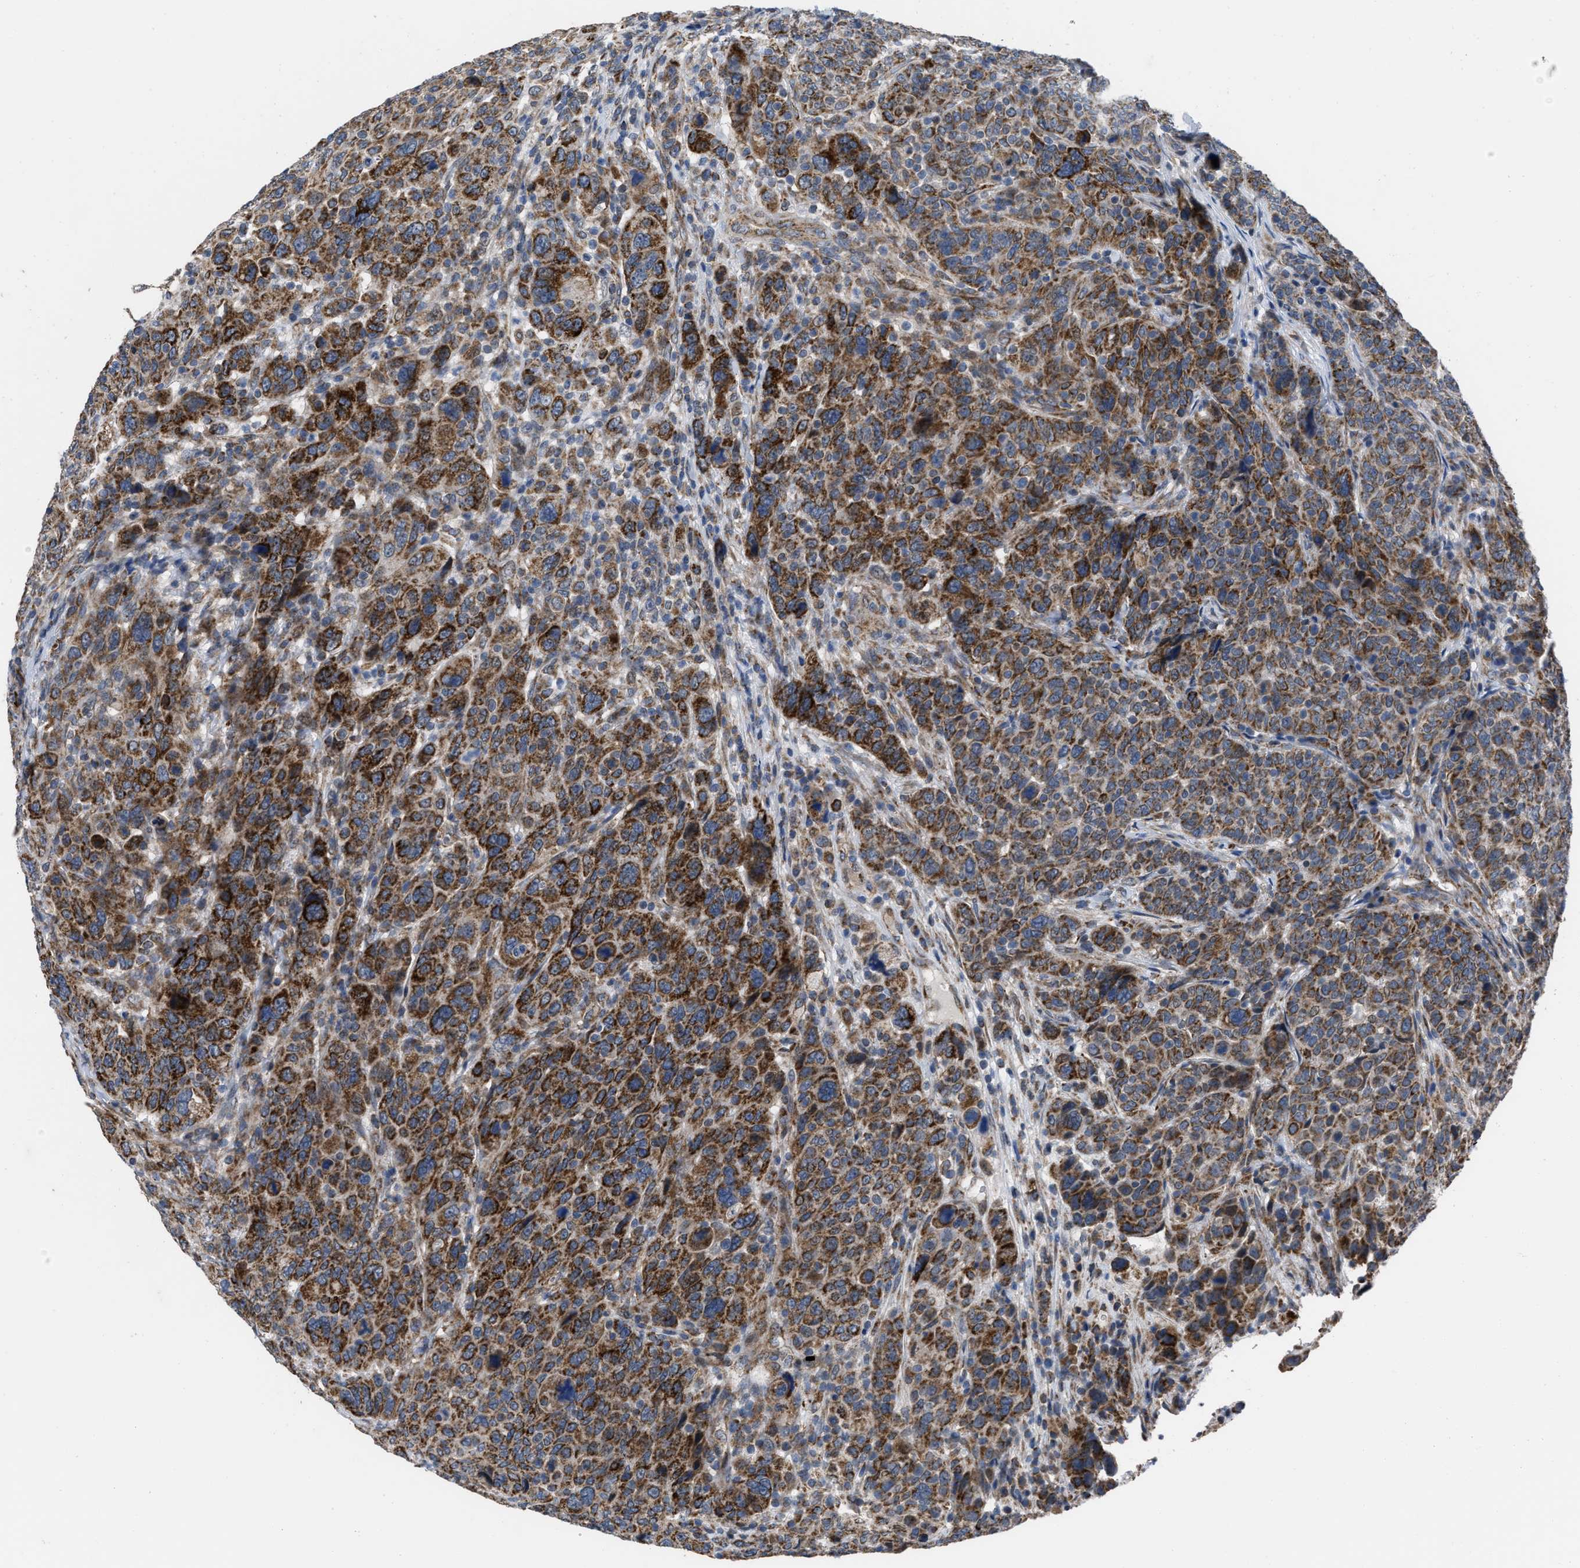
{"staining": {"intensity": "strong", "quantity": ">75%", "location": "cytoplasmic/membranous"}, "tissue": "breast cancer", "cell_type": "Tumor cells", "image_type": "cancer", "snomed": [{"axis": "morphology", "description": "Duct carcinoma"}, {"axis": "topography", "description": "Breast"}], "caption": "Protein staining of invasive ductal carcinoma (breast) tissue exhibits strong cytoplasmic/membranous staining in about >75% of tumor cells. The protein of interest is stained brown, and the nuclei are stained in blue (DAB (3,3'-diaminobenzidine) IHC with brightfield microscopy, high magnification).", "gene": "AKAP1", "patient": {"sex": "female", "age": 37}}